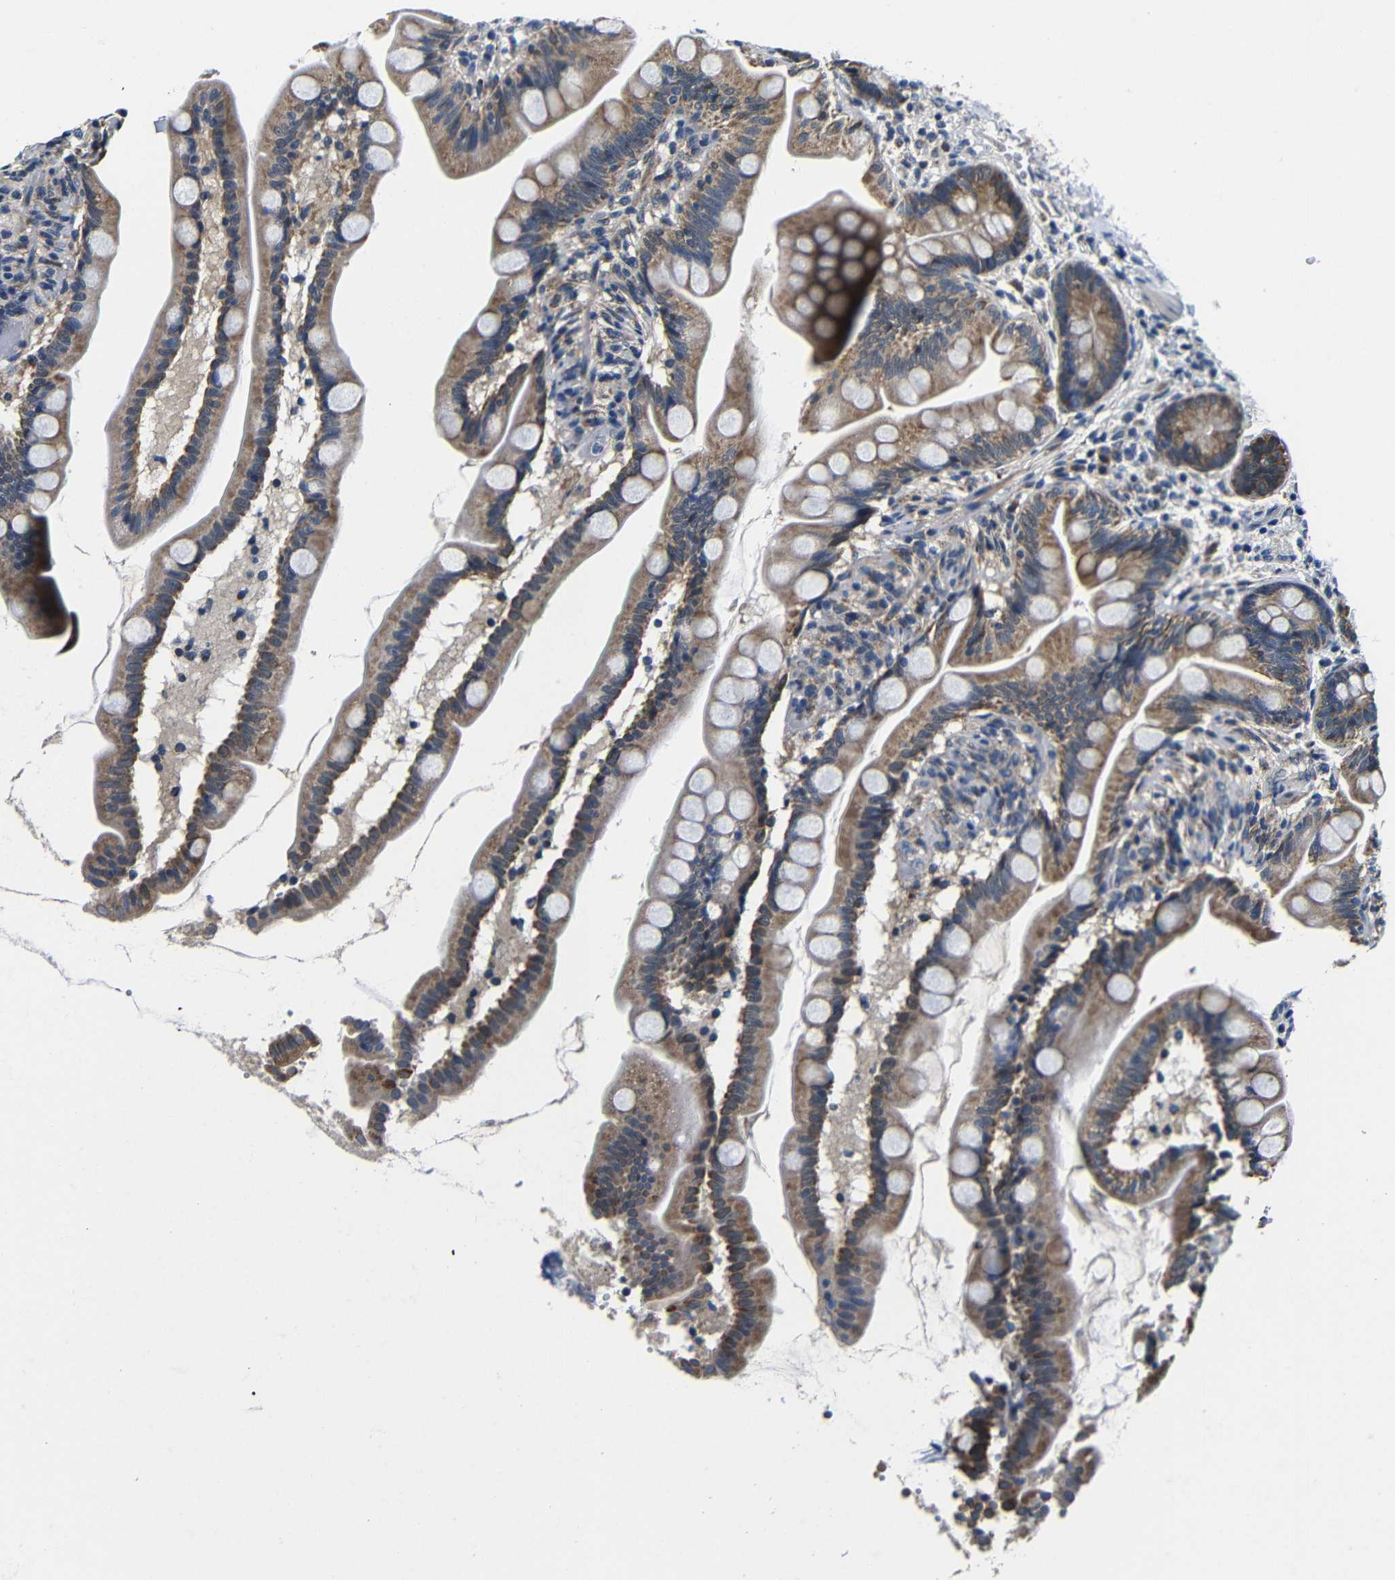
{"staining": {"intensity": "moderate", "quantity": ">75%", "location": "cytoplasmic/membranous"}, "tissue": "small intestine", "cell_type": "Glandular cells", "image_type": "normal", "snomed": [{"axis": "morphology", "description": "Normal tissue, NOS"}, {"axis": "topography", "description": "Small intestine"}], "caption": "Unremarkable small intestine demonstrates moderate cytoplasmic/membranous staining in approximately >75% of glandular cells, visualized by immunohistochemistry. (DAB = brown stain, brightfield microscopy at high magnification).", "gene": "FKBP14", "patient": {"sex": "female", "age": 56}}